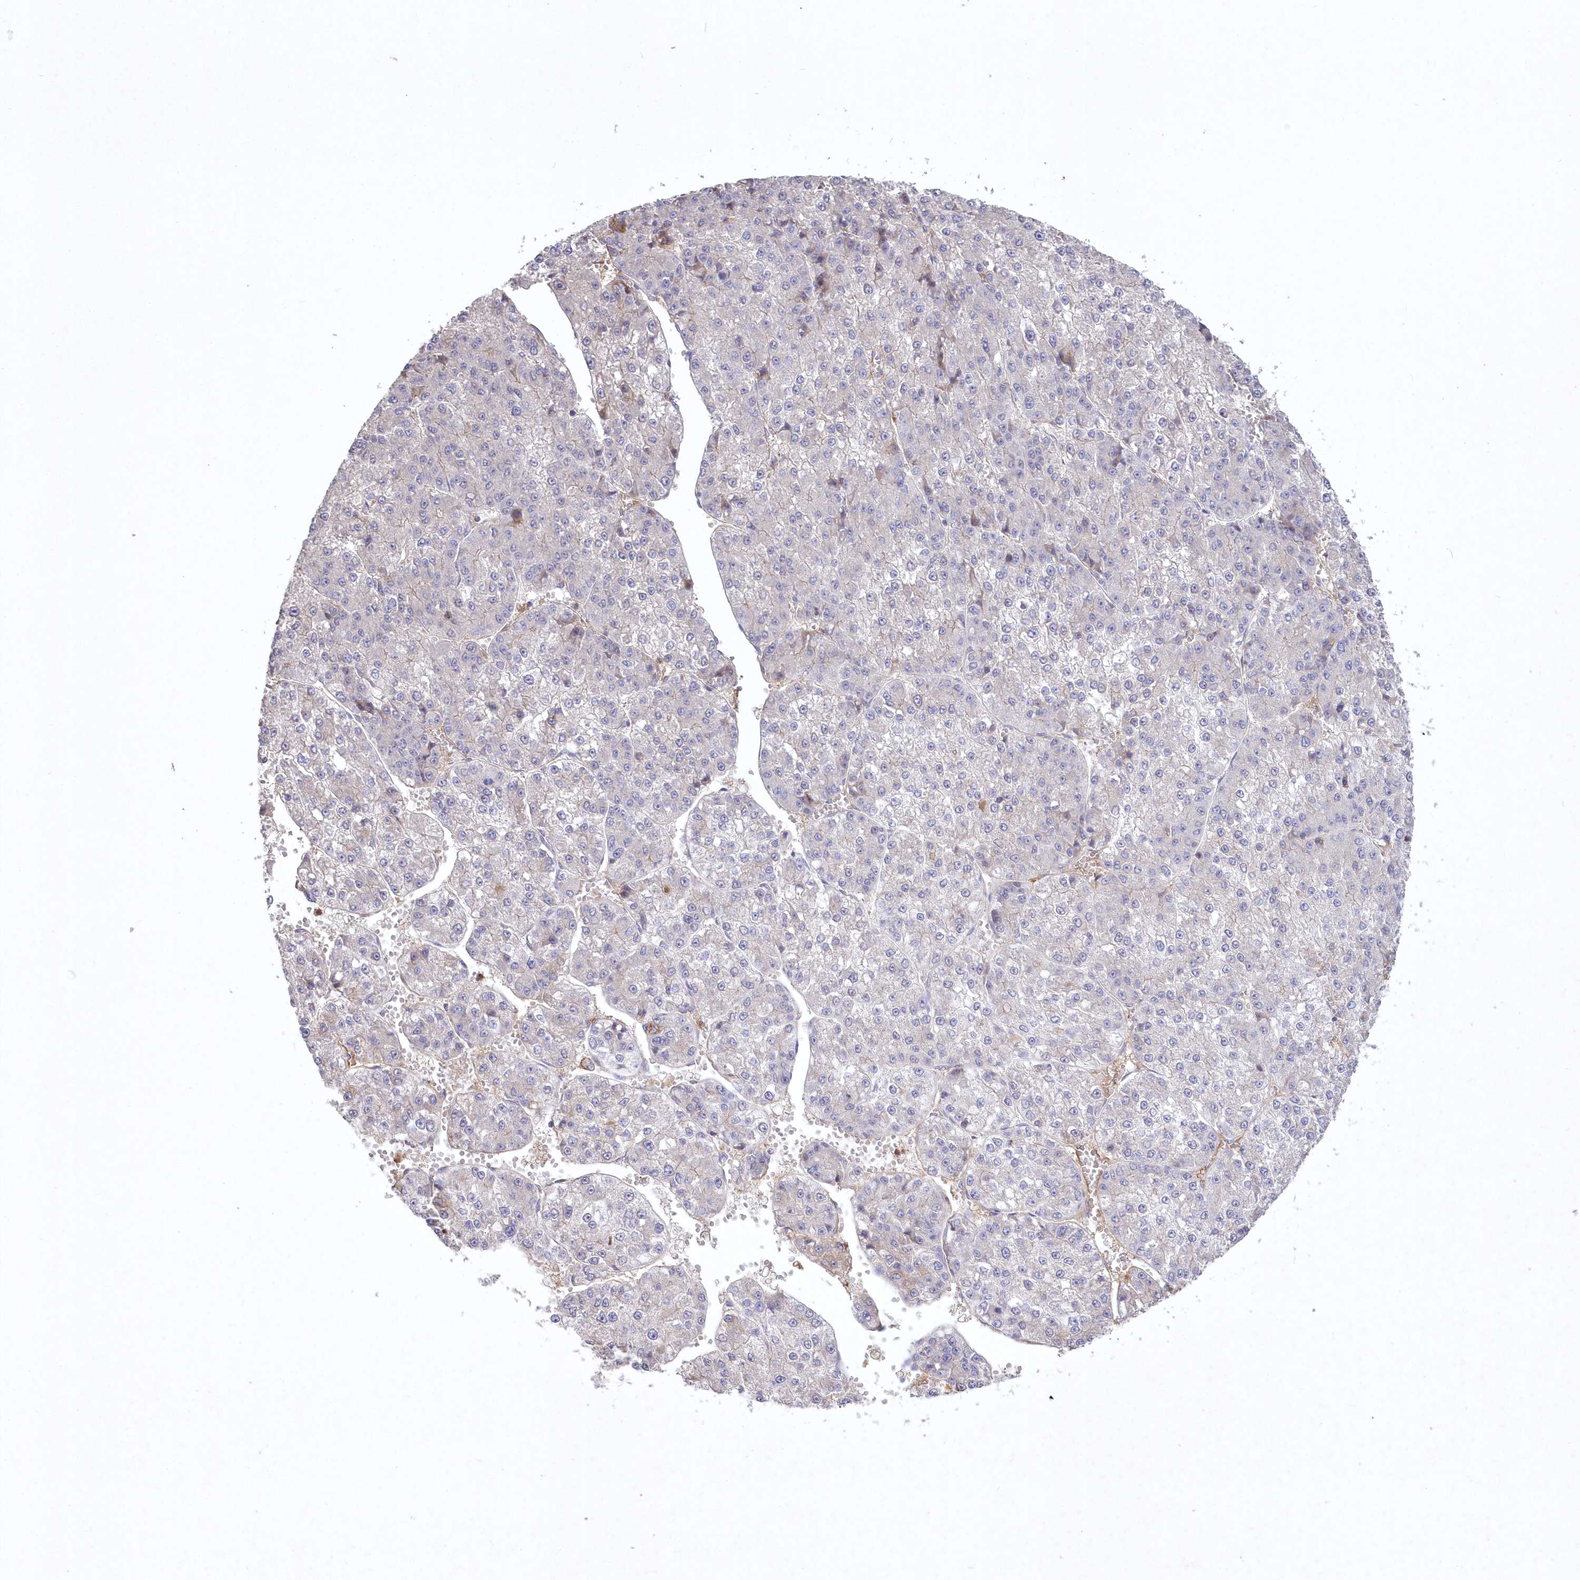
{"staining": {"intensity": "negative", "quantity": "none", "location": "none"}, "tissue": "liver cancer", "cell_type": "Tumor cells", "image_type": "cancer", "snomed": [{"axis": "morphology", "description": "Carcinoma, Hepatocellular, NOS"}, {"axis": "topography", "description": "Liver"}], "caption": "This is an IHC photomicrograph of hepatocellular carcinoma (liver). There is no staining in tumor cells.", "gene": "WBP1L", "patient": {"sex": "female", "age": 73}}